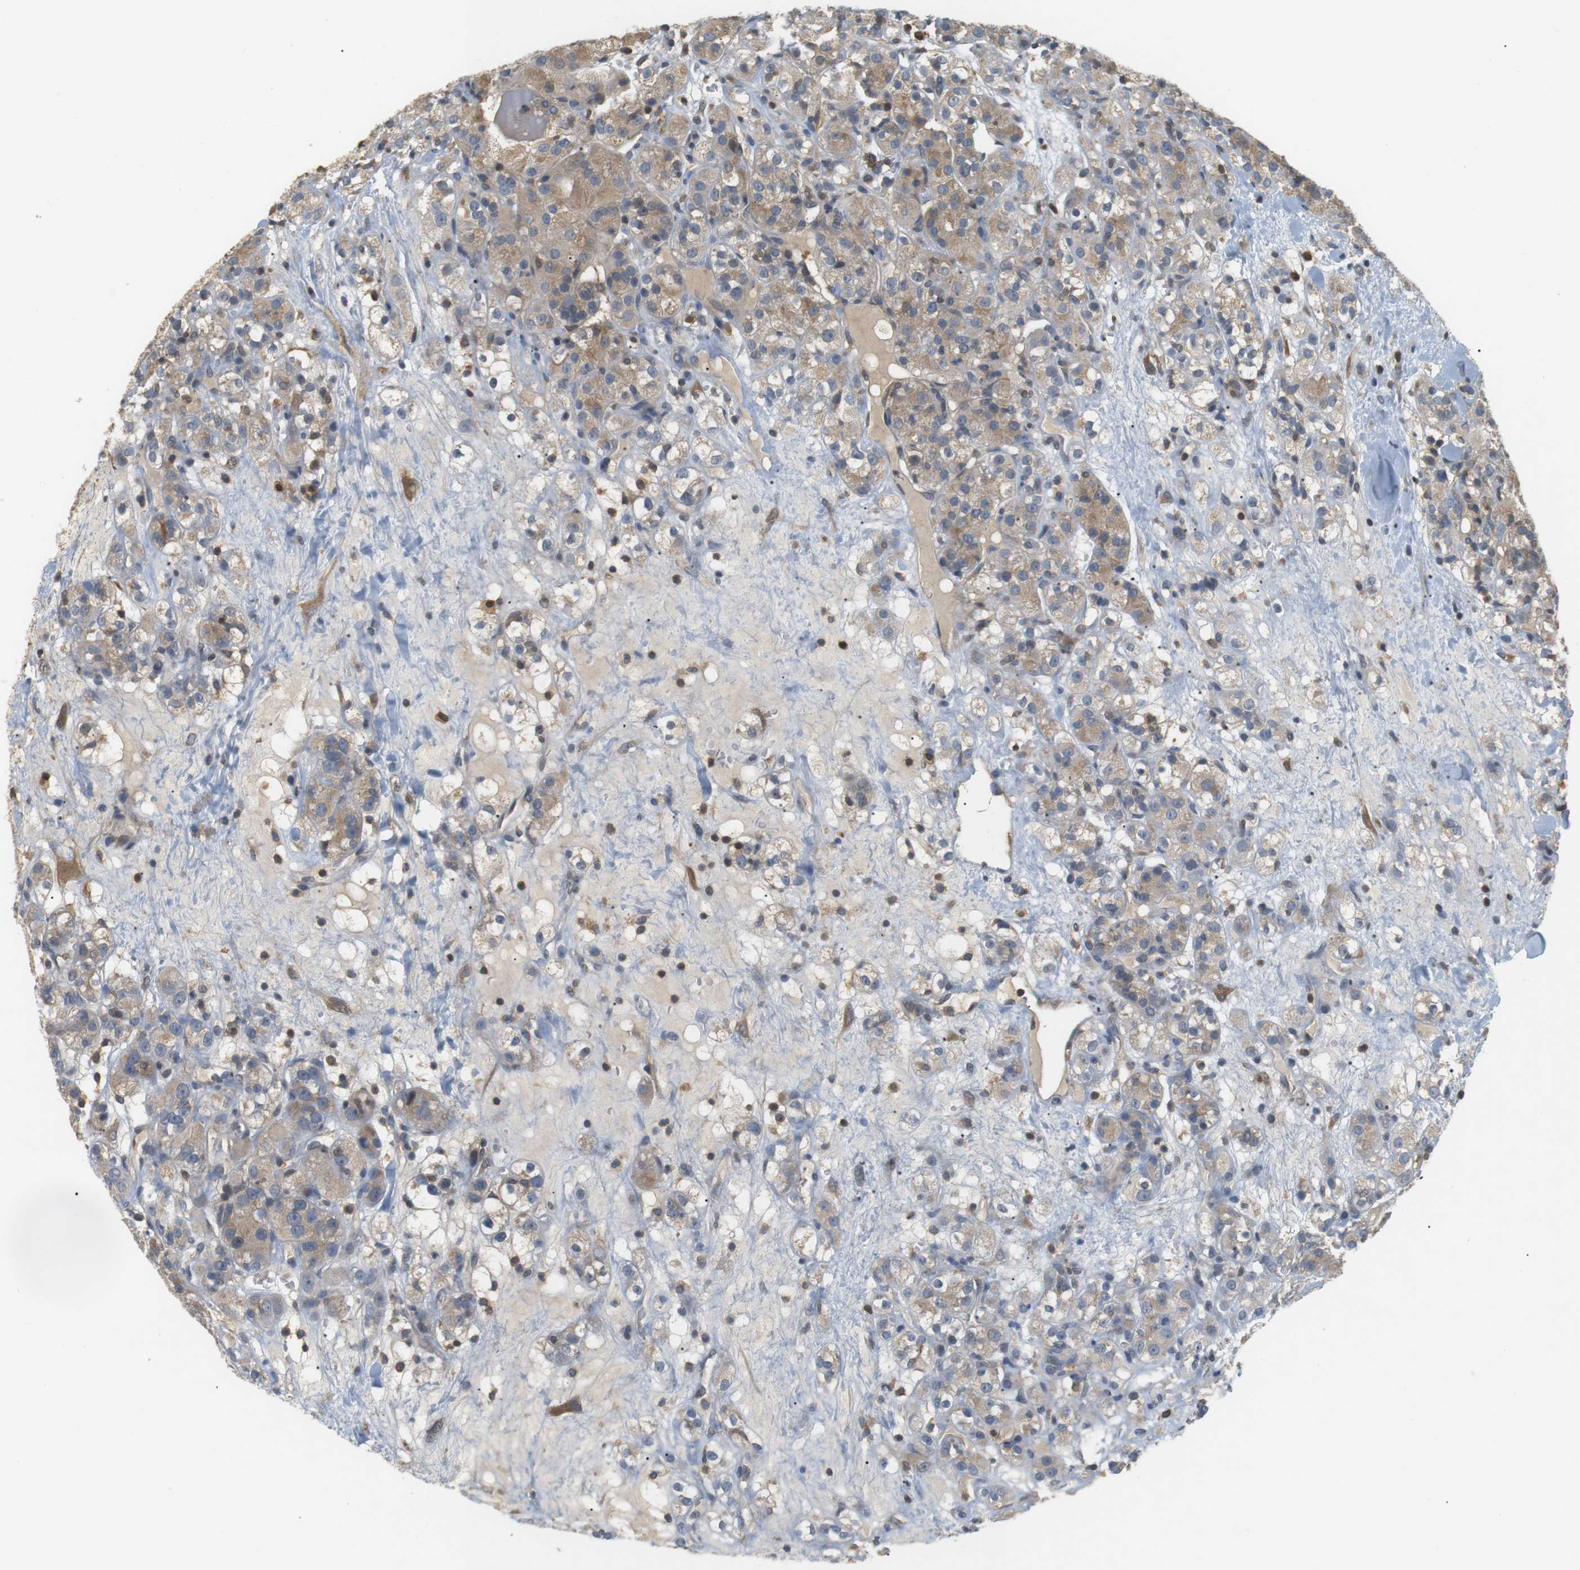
{"staining": {"intensity": "moderate", "quantity": ">75%", "location": "cytoplasmic/membranous"}, "tissue": "renal cancer", "cell_type": "Tumor cells", "image_type": "cancer", "snomed": [{"axis": "morphology", "description": "Normal tissue, NOS"}, {"axis": "morphology", "description": "Adenocarcinoma, NOS"}, {"axis": "topography", "description": "Kidney"}], "caption": "Renal cancer (adenocarcinoma) stained with a protein marker shows moderate staining in tumor cells.", "gene": "P2RY1", "patient": {"sex": "male", "age": 61}}